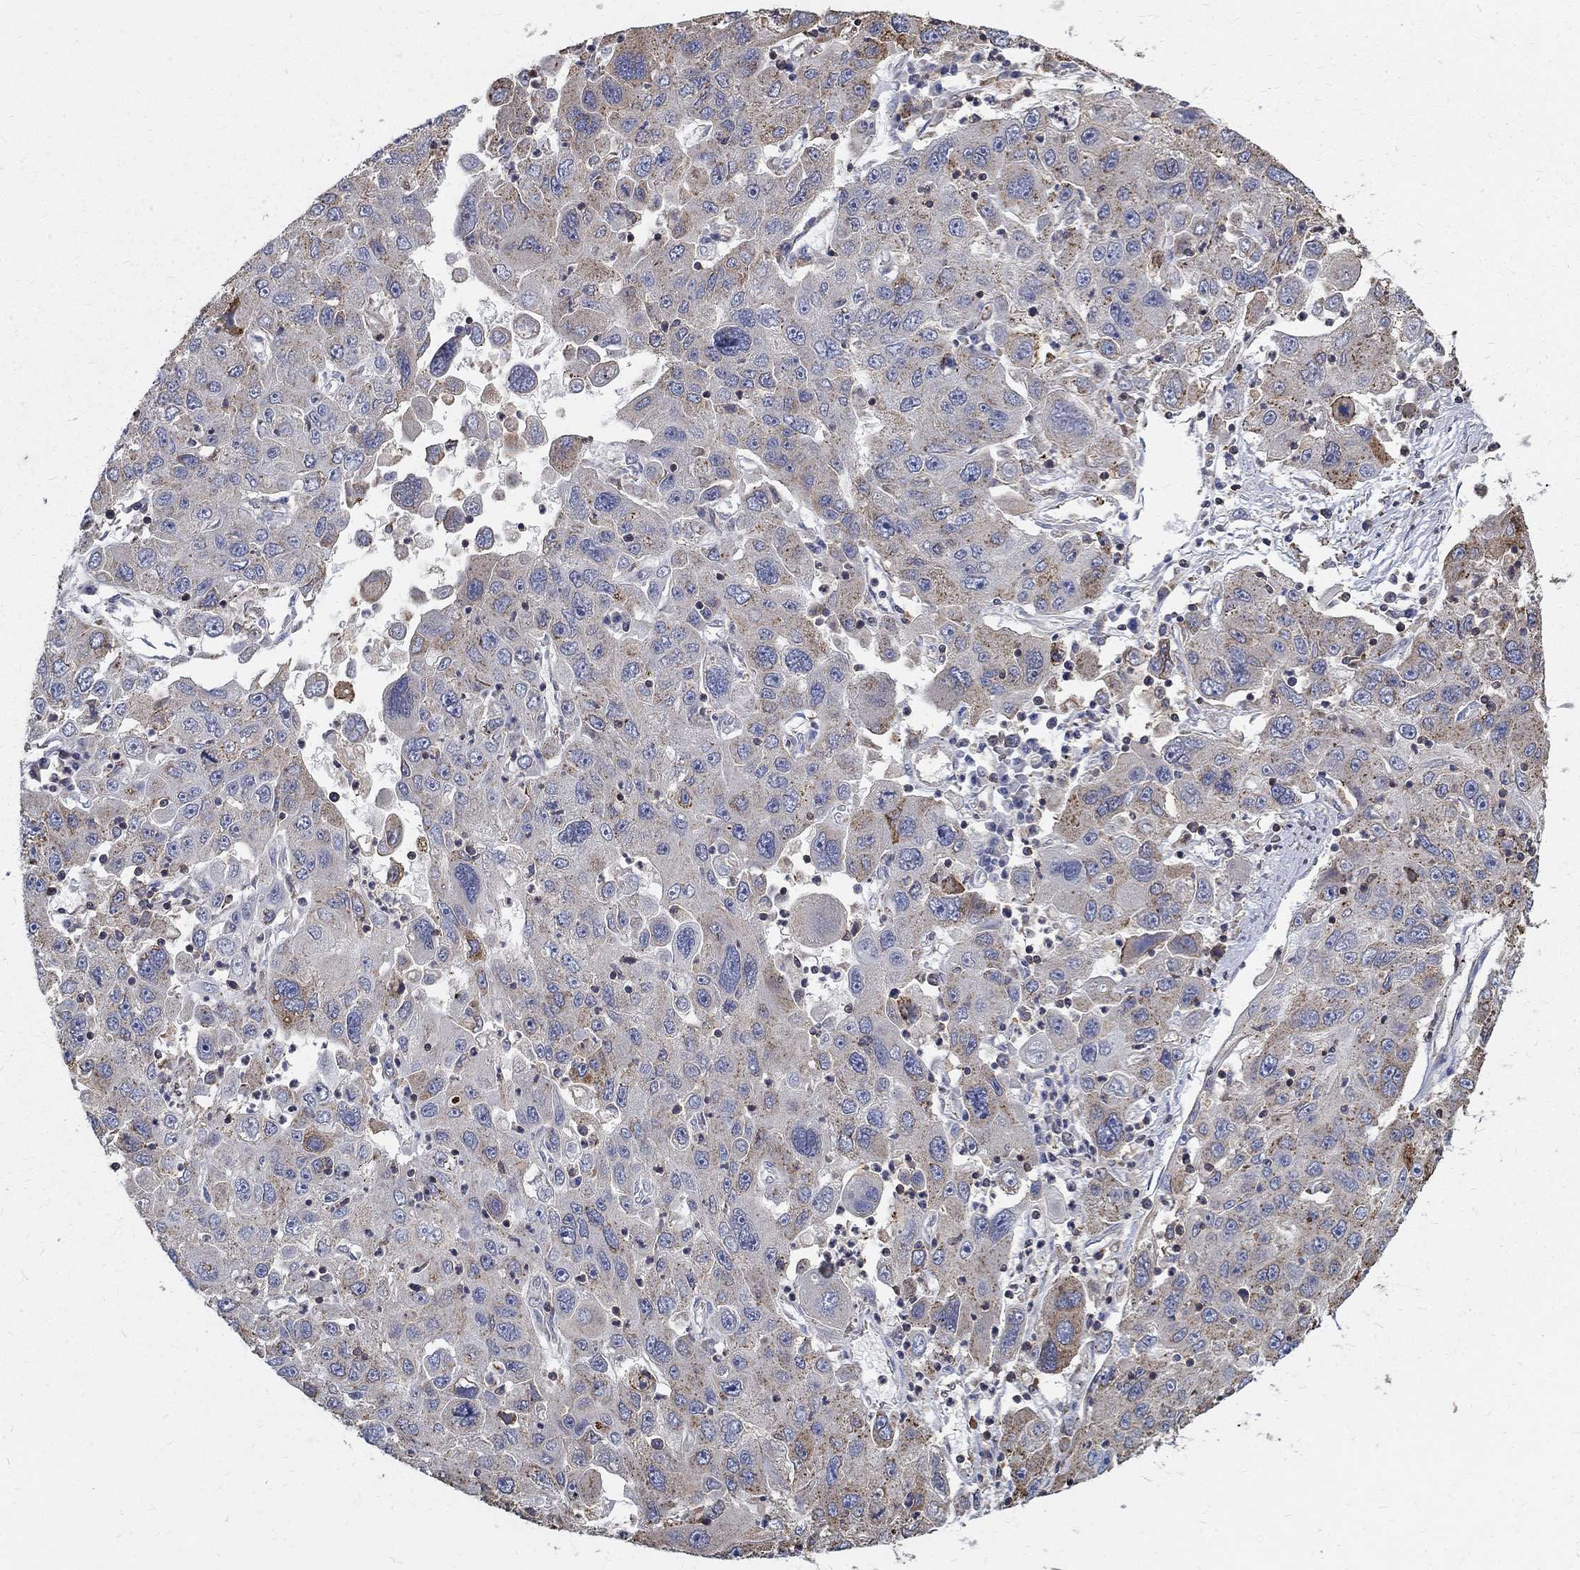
{"staining": {"intensity": "moderate", "quantity": "<25%", "location": "cytoplasmic/membranous"}, "tissue": "stomach cancer", "cell_type": "Tumor cells", "image_type": "cancer", "snomed": [{"axis": "morphology", "description": "Adenocarcinoma, NOS"}, {"axis": "topography", "description": "Stomach"}], "caption": "Protein staining of adenocarcinoma (stomach) tissue shows moderate cytoplasmic/membranous expression in approximately <25% of tumor cells.", "gene": "AGAP2", "patient": {"sex": "male", "age": 56}}